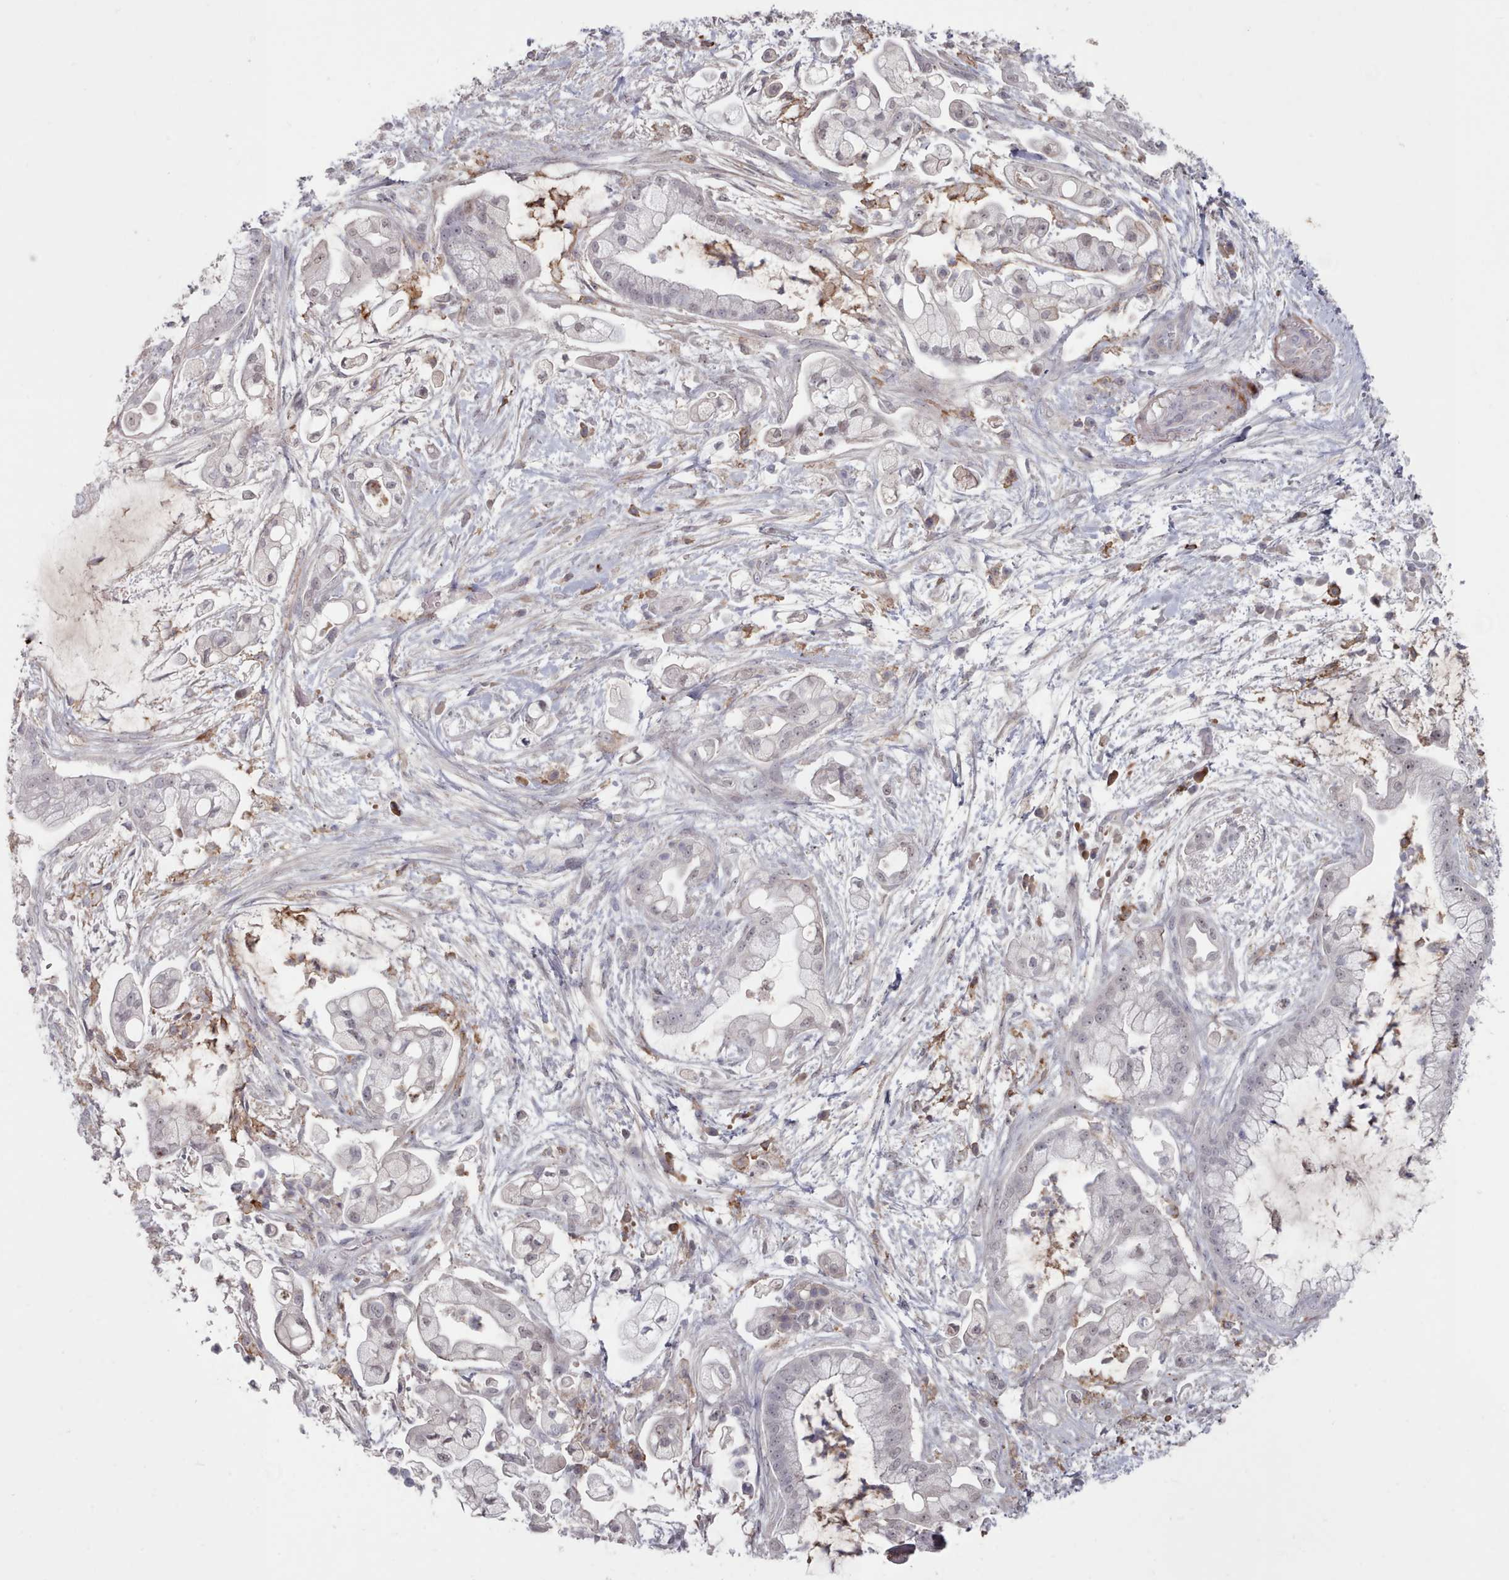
{"staining": {"intensity": "negative", "quantity": "none", "location": "none"}, "tissue": "pancreatic cancer", "cell_type": "Tumor cells", "image_type": "cancer", "snomed": [{"axis": "morphology", "description": "Adenocarcinoma, NOS"}, {"axis": "topography", "description": "Pancreas"}], "caption": "A high-resolution micrograph shows immunohistochemistry (IHC) staining of pancreatic cancer (adenocarcinoma), which exhibits no significant staining in tumor cells.", "gene": "COL8A2", "patient": {"sex": "female", "age": 69}}